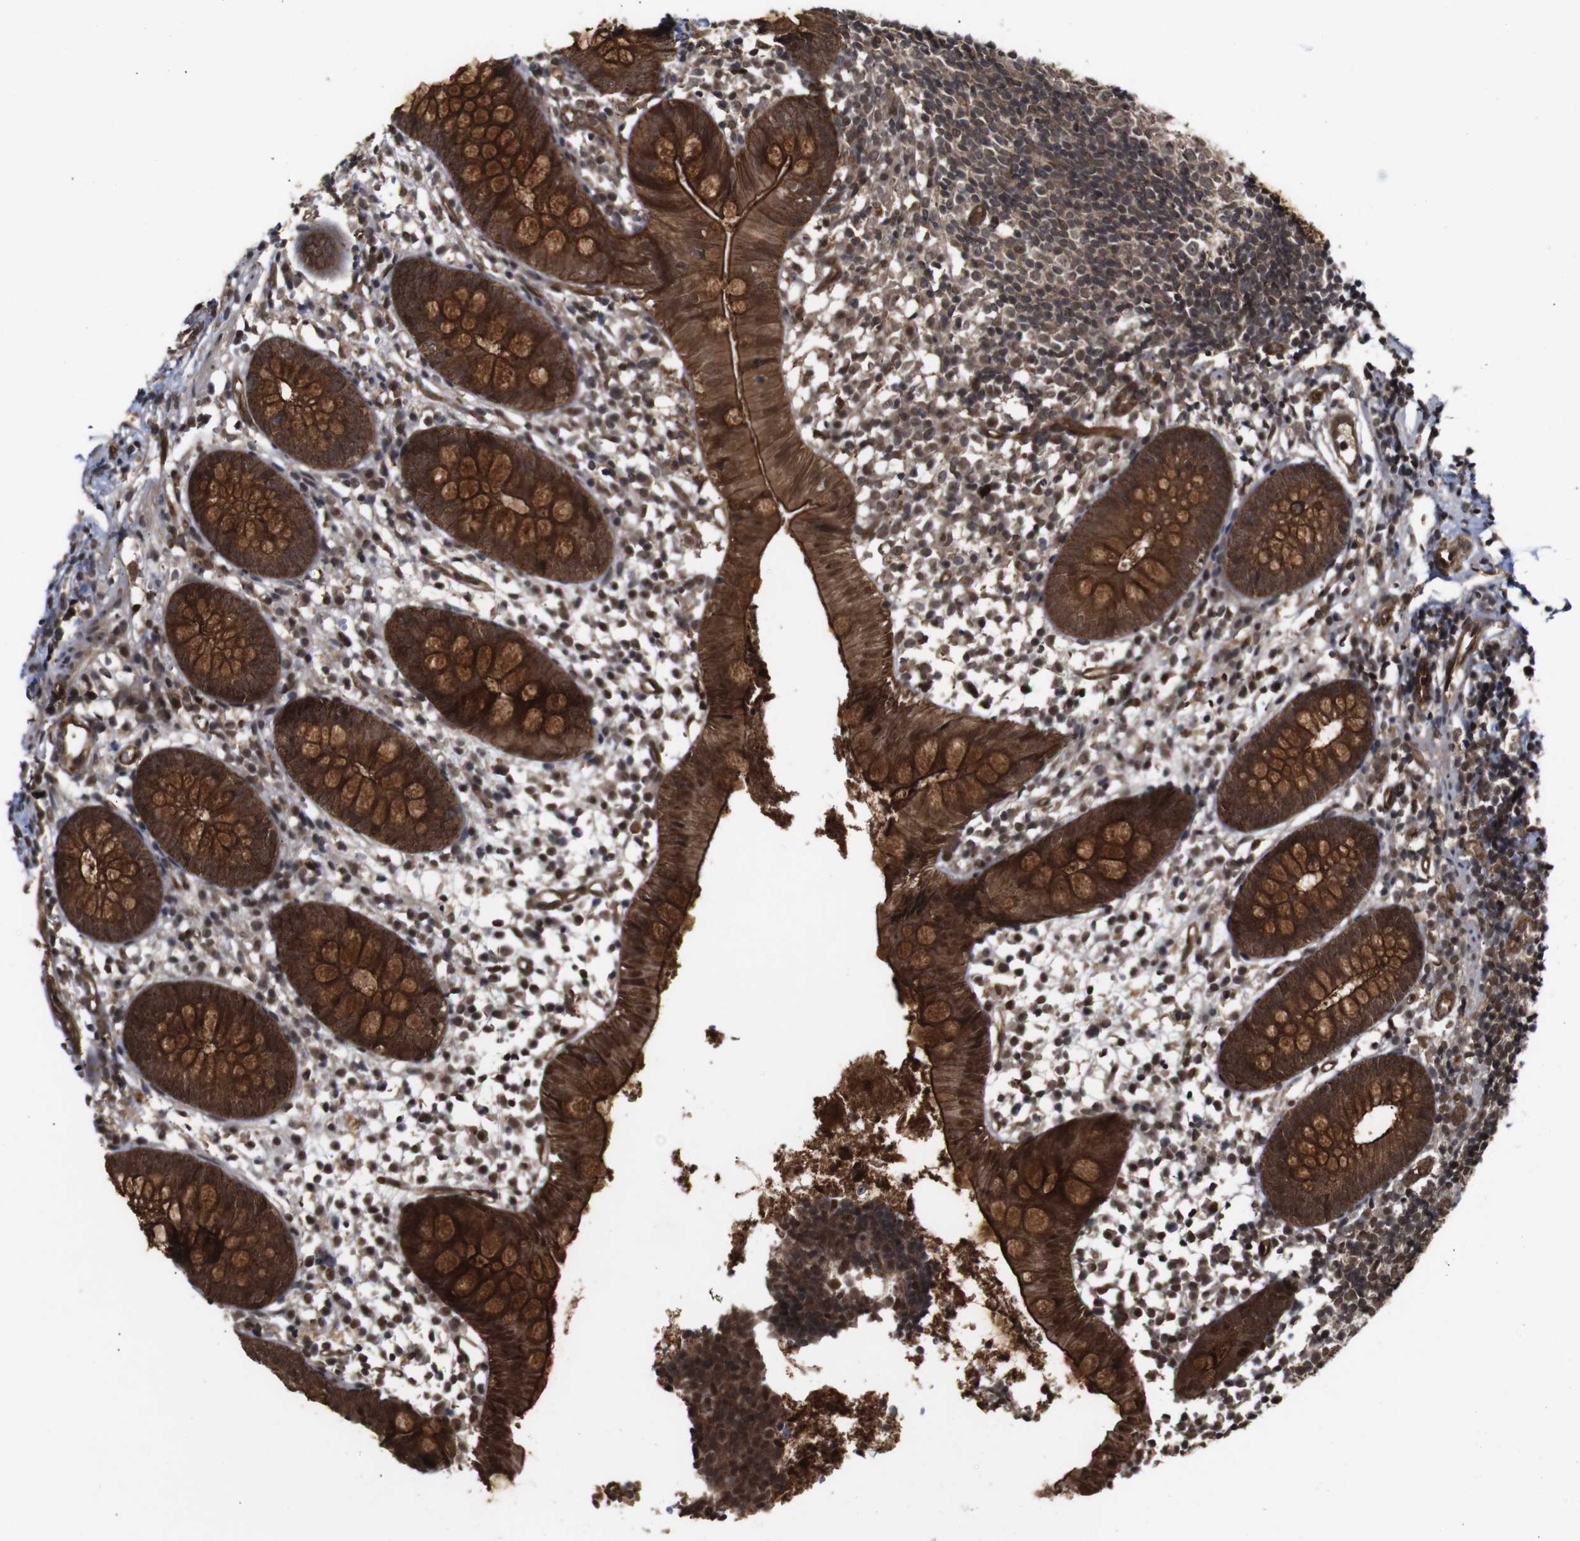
{"staining": {"intensity": "strong", "quantity": ">75%", "location": "cytoplasmic/membranous"}, "tissue": "appendix", "cell_type": "Glandular cells", "image_type": "normal", "snomed": [{"axis": "morphology", "description": "Normal tissue, NOS"}, {"axis": "topography", "description": "Appendix"}], "caption": "Glandular cells demonstrate high levels of strong cytoplasmic/membranous positivity in approximately >75% of cells in benign human appendix. (Stains: DAB in brown, nuclei in blue, Microscopy: brightfield microscopy at high magnification).", "gene": "NANOS1", "patient": {"sex": "female", "age": 20}}